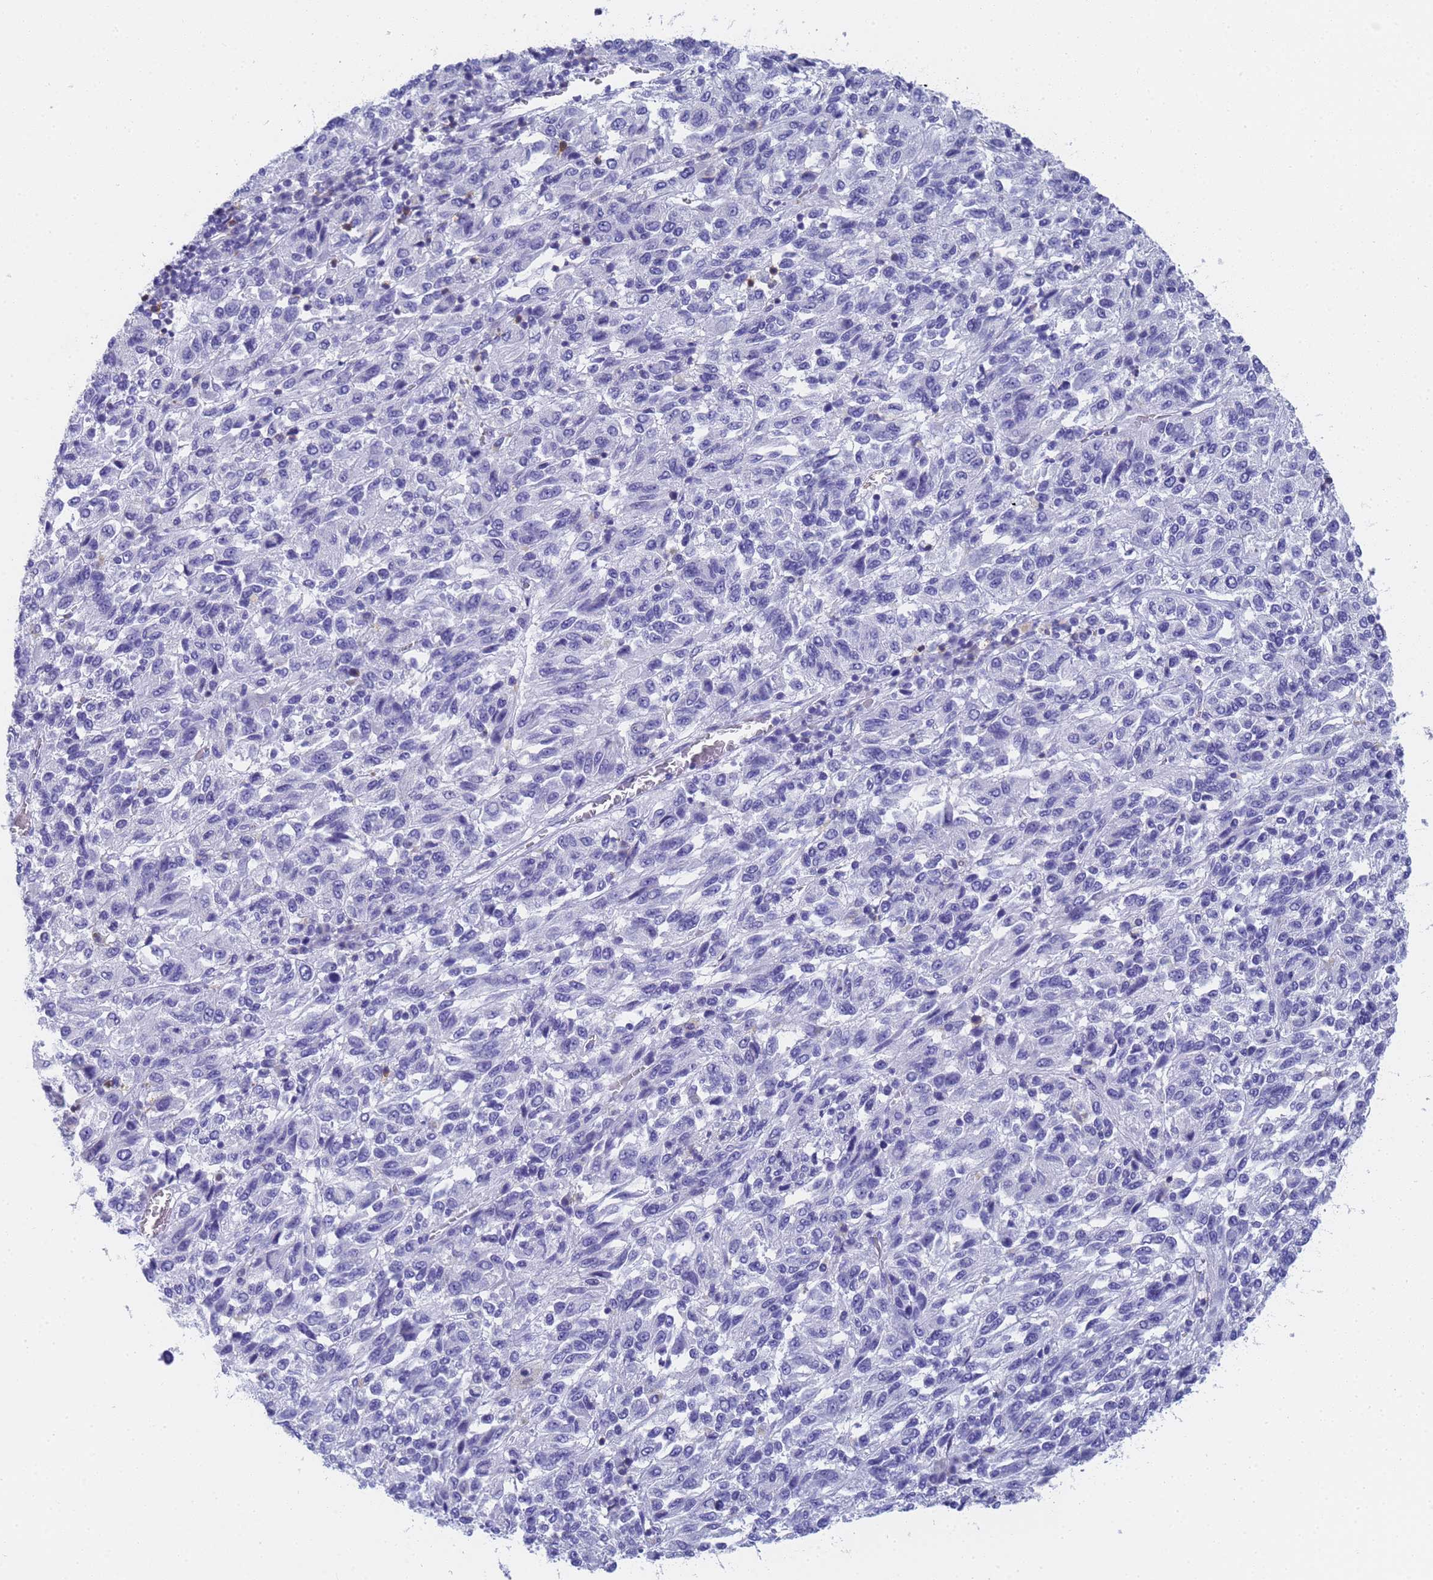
{"staining": {"intensity": "negative", "quantity": "none", "location": "none"}, "tissue": "melanoma", "cell_type": "Tumor cells", "image_type": "cancer", "snomed": [{"axis": "morphology", "description": "Malignant melanoma, Metastatic site"}, {"axis": "topography", "description": "Lung"}], "caption": "High power microscopy micrograph of an immunohistochemistry (IHC) histopathology image of melanoma, revealing no significant positivity in tumor cells. (Immunohistochemistry, brightfield microscopy, high magnification).", "gene": "STATH", "patient": {"sex": "male", "age": 64}}